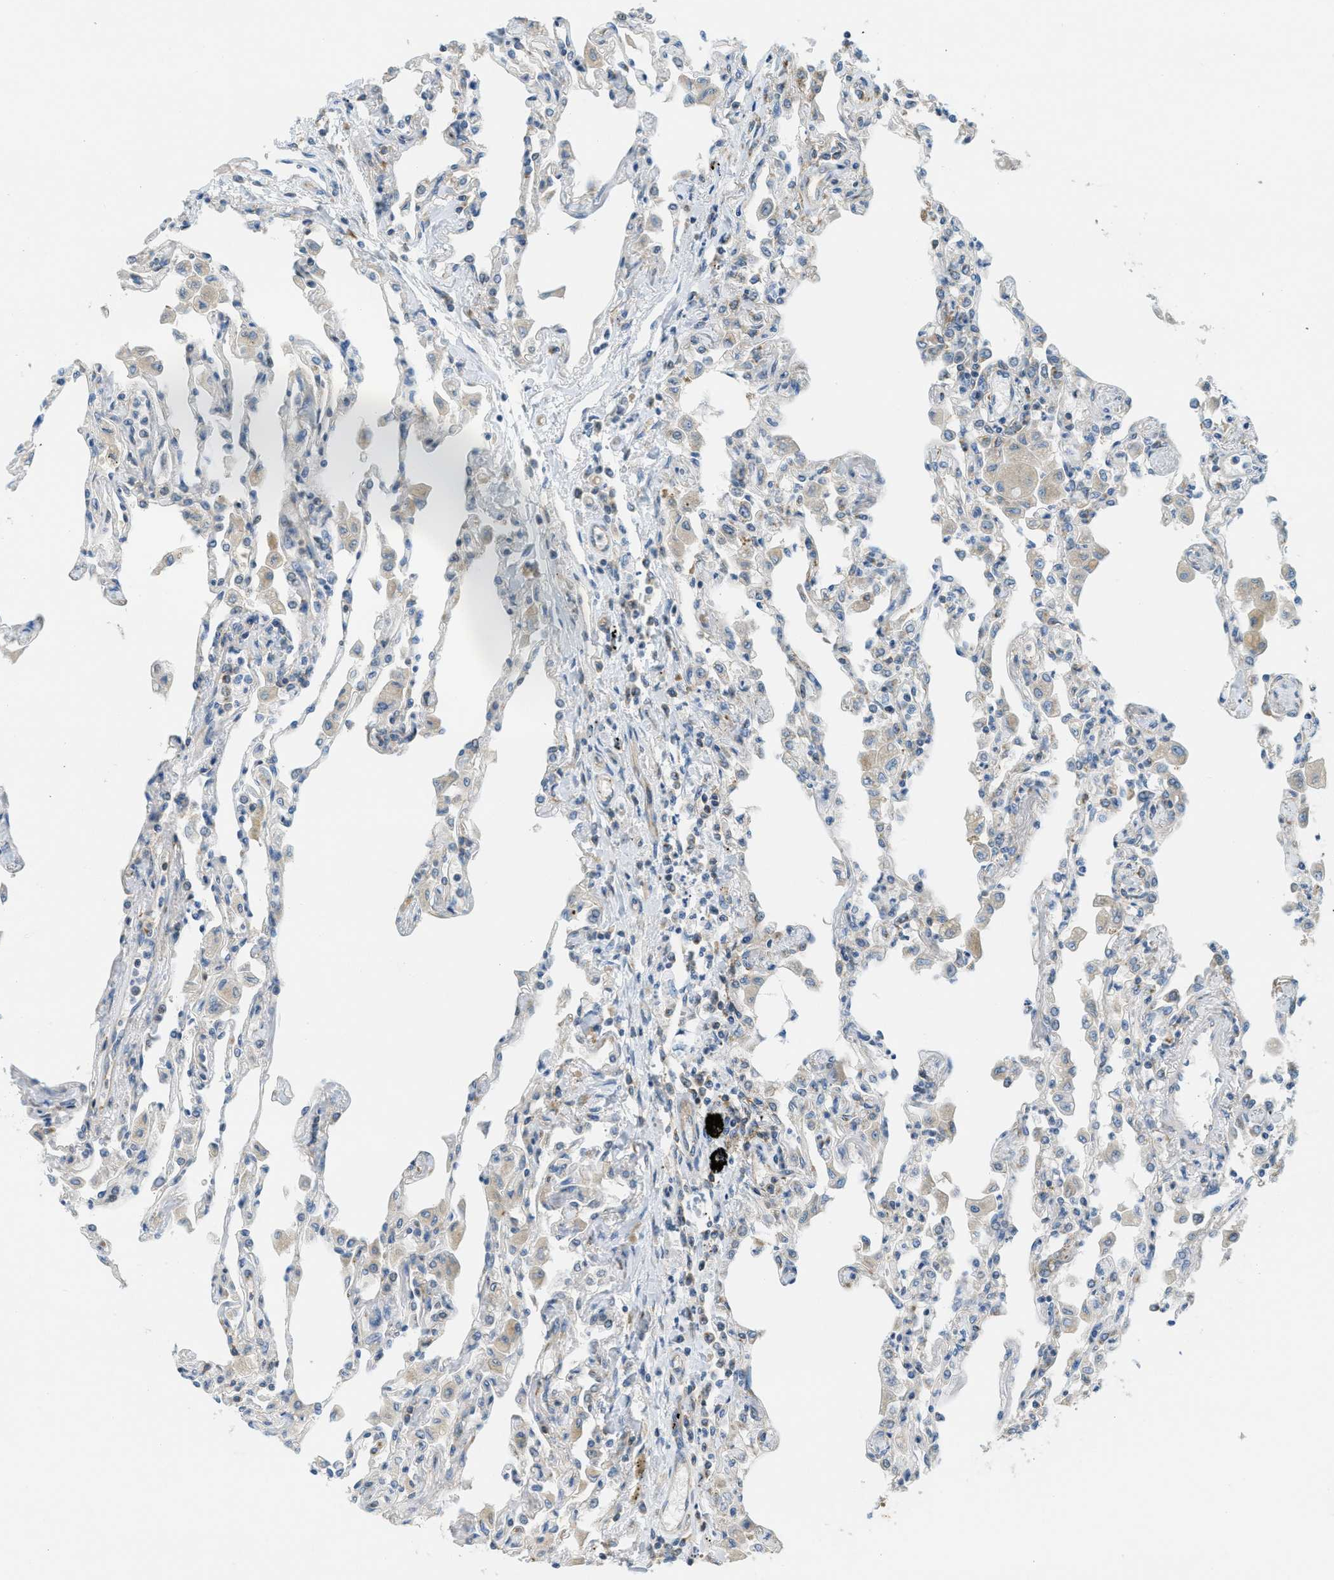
{"staining": {"intensity": "moderate", "quantity": "<25%", "location": "cytoplasmic/membranous"}, "tissue": "lung", "cell_type": "Alveolar cells", "image_type": "normal", "snomed": [{"axis": "morphology", "description": "Normal tissue, NOS"}, {"axis": "topography", "description": "Bronchus"}, {"axis": "topography", "description": "Lung"}], "caption": "There is low levels of moderate cytoplasmic/membranous positivity in alveolar cells of unremarkable lung, as demonstrated by immunohistochemical staining (brown color).", "gene": "ABCF1", "patient": {"sex": "female", "age": 49}}